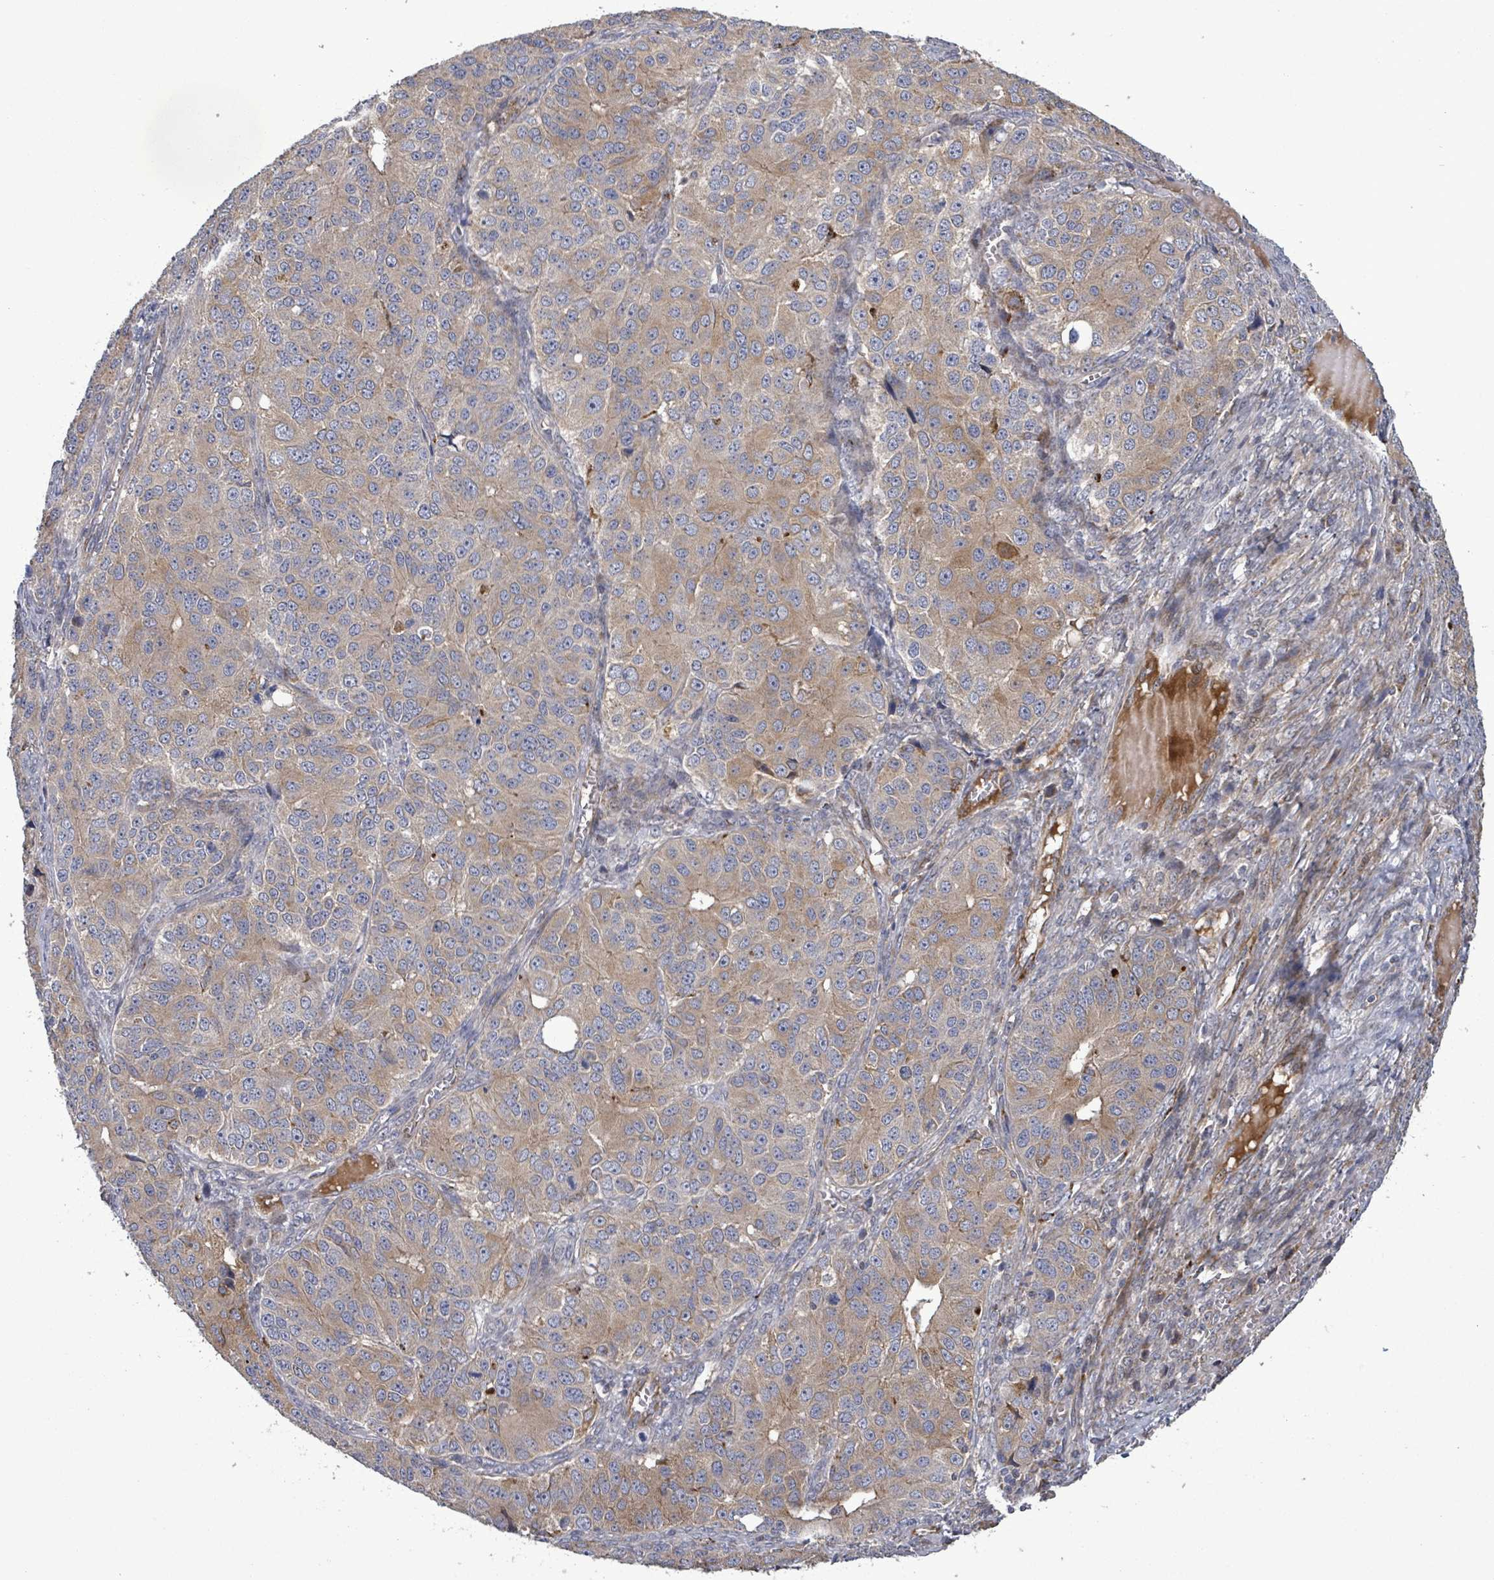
{"staining": {"intensity": "moderate", "quantity": "25%-75%", "location": "cytoplasmic/membranous"}, "tissue": "ovarian cancer", "cell_type": "Tumor cells", "image_type": "cancer", "snomed": [{"axis": "morphology", "description": "Carcinoma, endometroid"}, {"axis": "topography", "description": "Ovary"}], "caption": "Human ovarian cancer (endometroid carcinoma) stained for a protein (brown) displays moderate cytoplasmic/membranous positive staining in approximately 25%-75% of tumor cells.", "gene": "DIPK2A", "patient": {"sex": "female", "age": 51}}